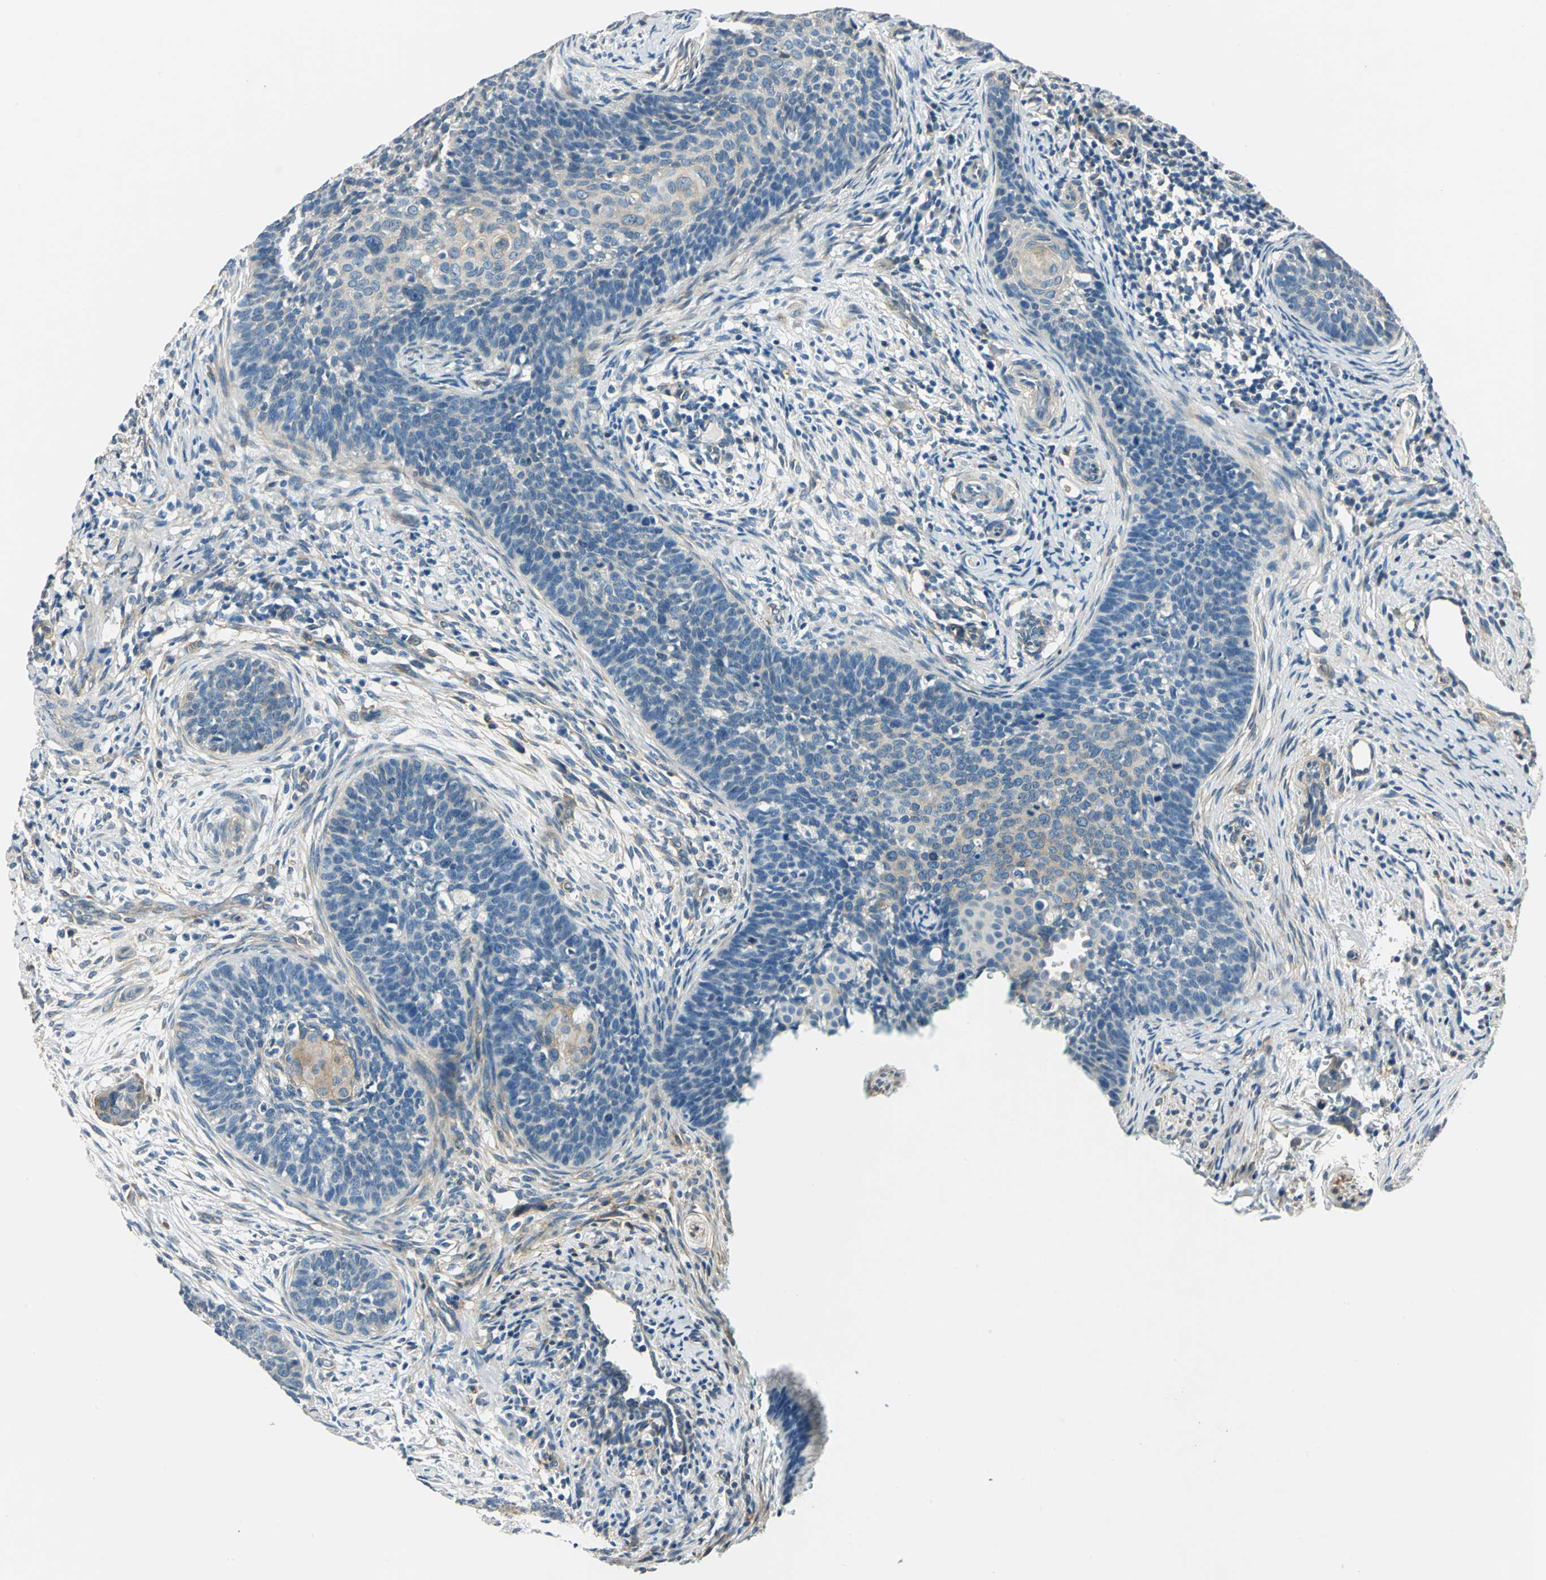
{"staining": {"intensity": "negative", "quantity": "none", "location": "none"}, "tissue": "cervical cancer", "cell_type": "Tumor cells", "image_type": "cancer", "snomed": [{"axis": "morphology", "description": "Squamous cell carcinoma, NOS"}, {"axis": "topography", "description": "Cervix"}], "caption": "DAB immunohistochemical staining of squamous cell carcinoma (cervical) shows no significant staining in tumor cells. (Brightfield microscopy of DAB immunohistochemistry at high magnification).", "gene": "CDC42EP1", "patient": {"sex": "female", "age": 33}}